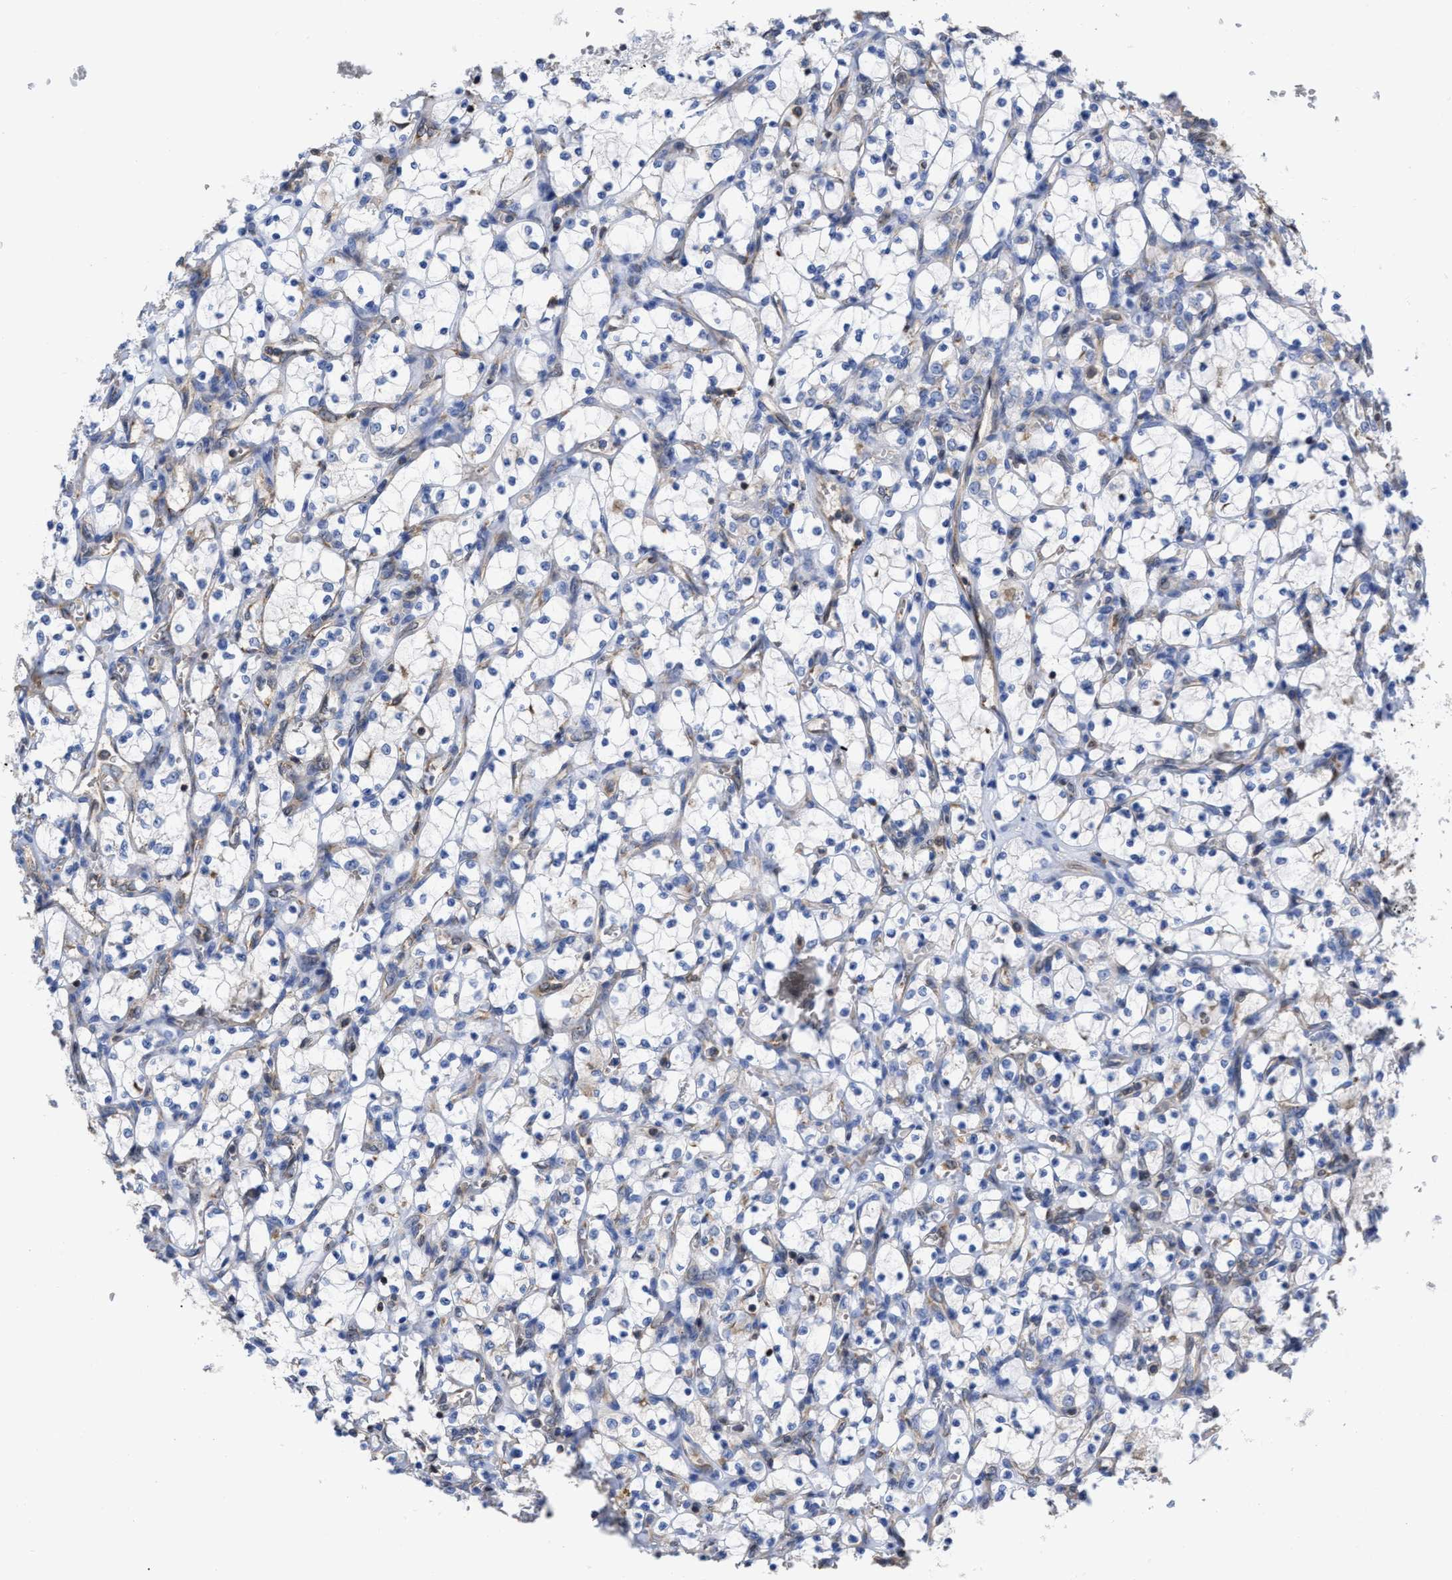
{"staining": {"intensity": "negative", "quantity": "none", "location": "none"}, "tissue": "renal cancer", "cell_type": "Tumor cells", "image_type": "cancer", "snomed": [{"axis": "morphology", "description": "Adenocarcinoma, NOS"}, {"axis": "topography", "description": "Kidney"}], "caption": "IHC micrograph of human renal cancer stained for a protein (brown), which exhibits no staining in tumor cells.", "gene": "GIMAP4", "patient": {"sex": "female", "age": 69}}